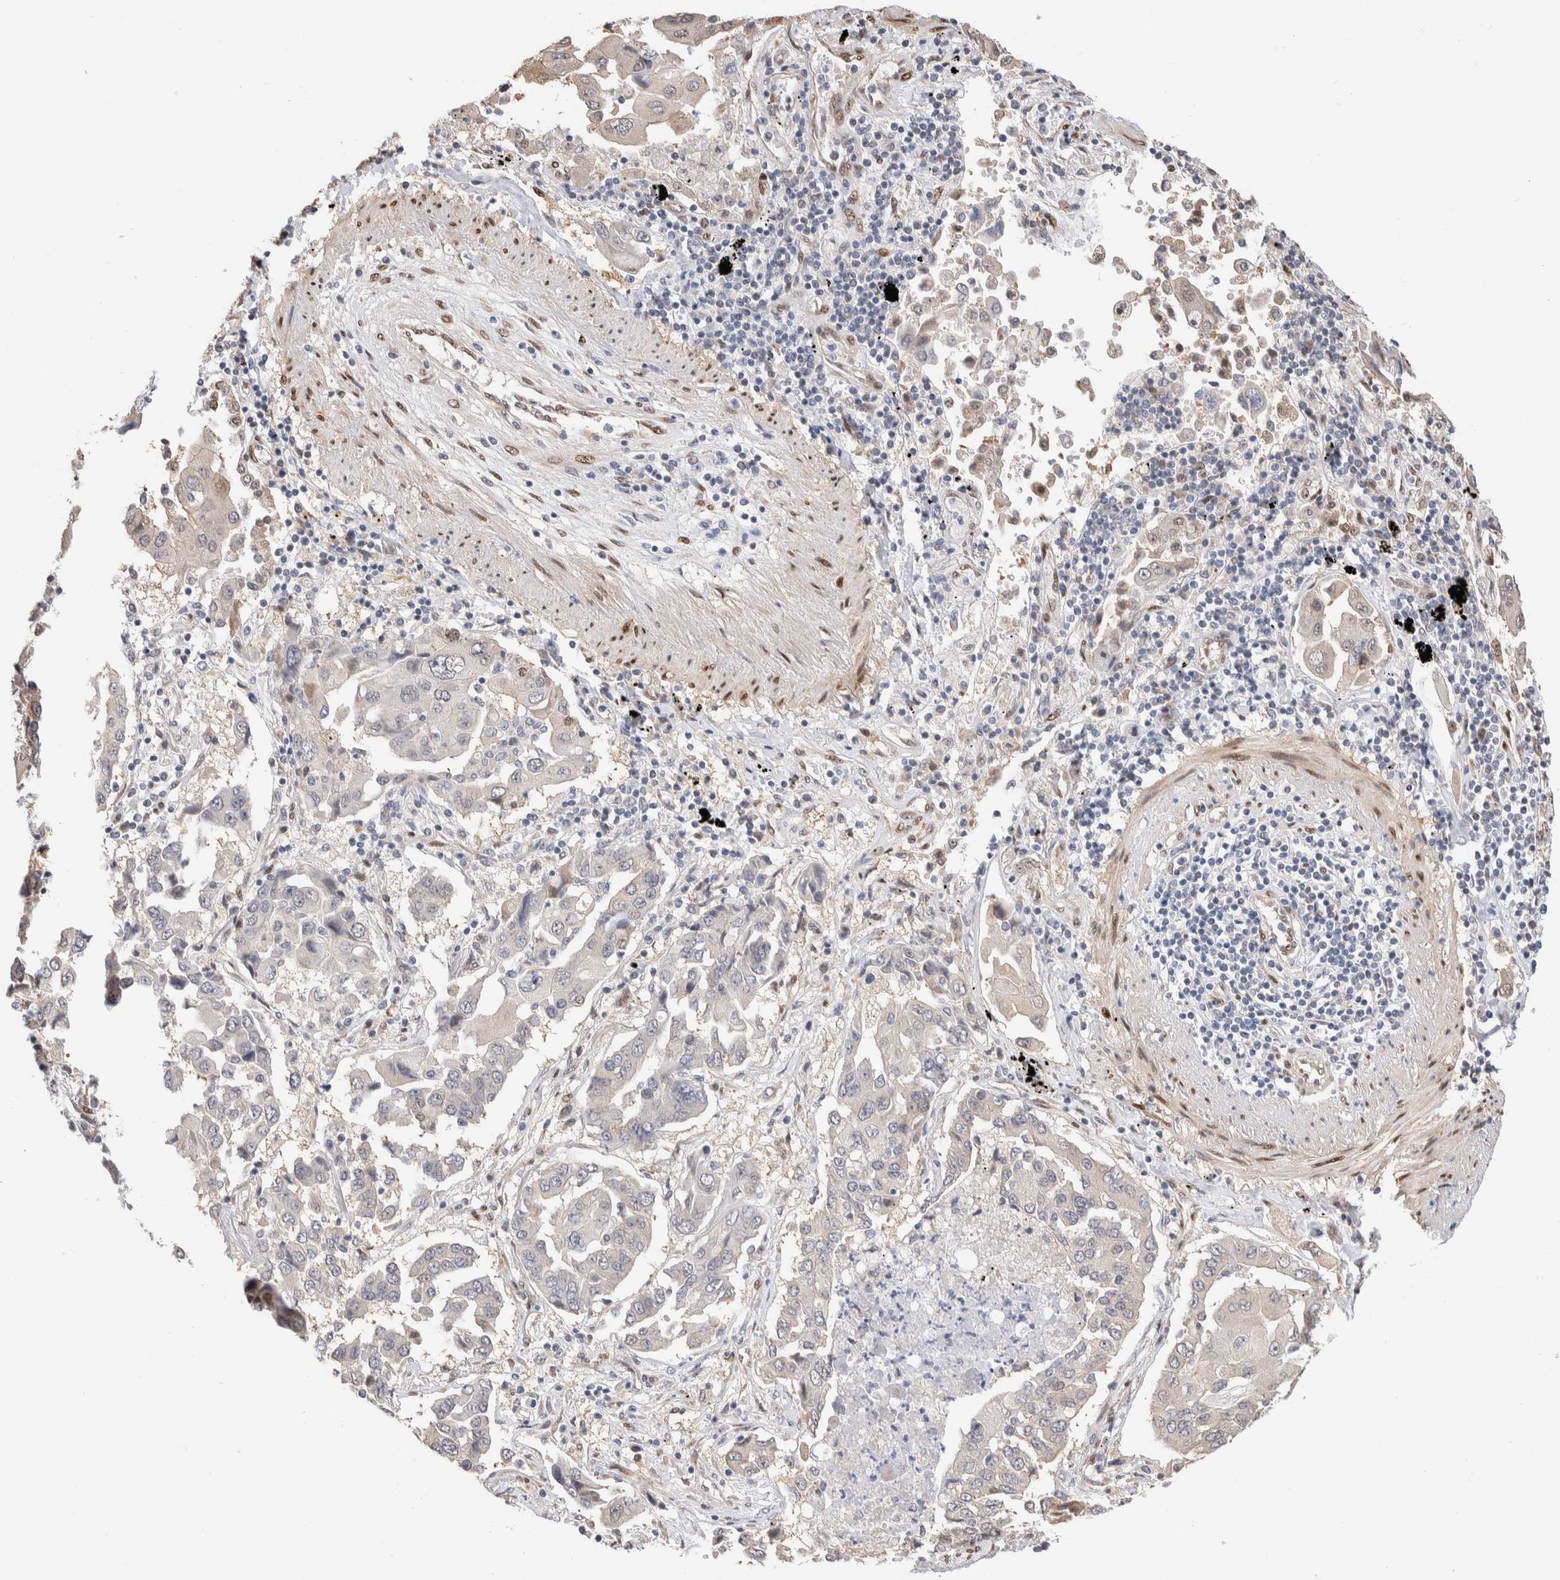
{"staining": {"intensity": "negative", "quantity": "none", "location": "none"}, "tissue": "lung cancer", "cell_type": "Tumor cells", "image_type": "cancer", "snomed": [{"axis": "morphology", "description": "Adenocarcinoma, NOS"}, {"axis": "topography", "description": "Lung"}], "caption": "This is a image of immunohistochemistry staining of adenocarcinoma (lung), which shows no staining in tumor cells. The staining was performed using DAB to visualize the protein expression in brown, while the nuclei were stained in blue with hematoxylin (Magnification: 20x).", "gene": "NSMAF", "patient": {"sex": "female", "age": 65}}